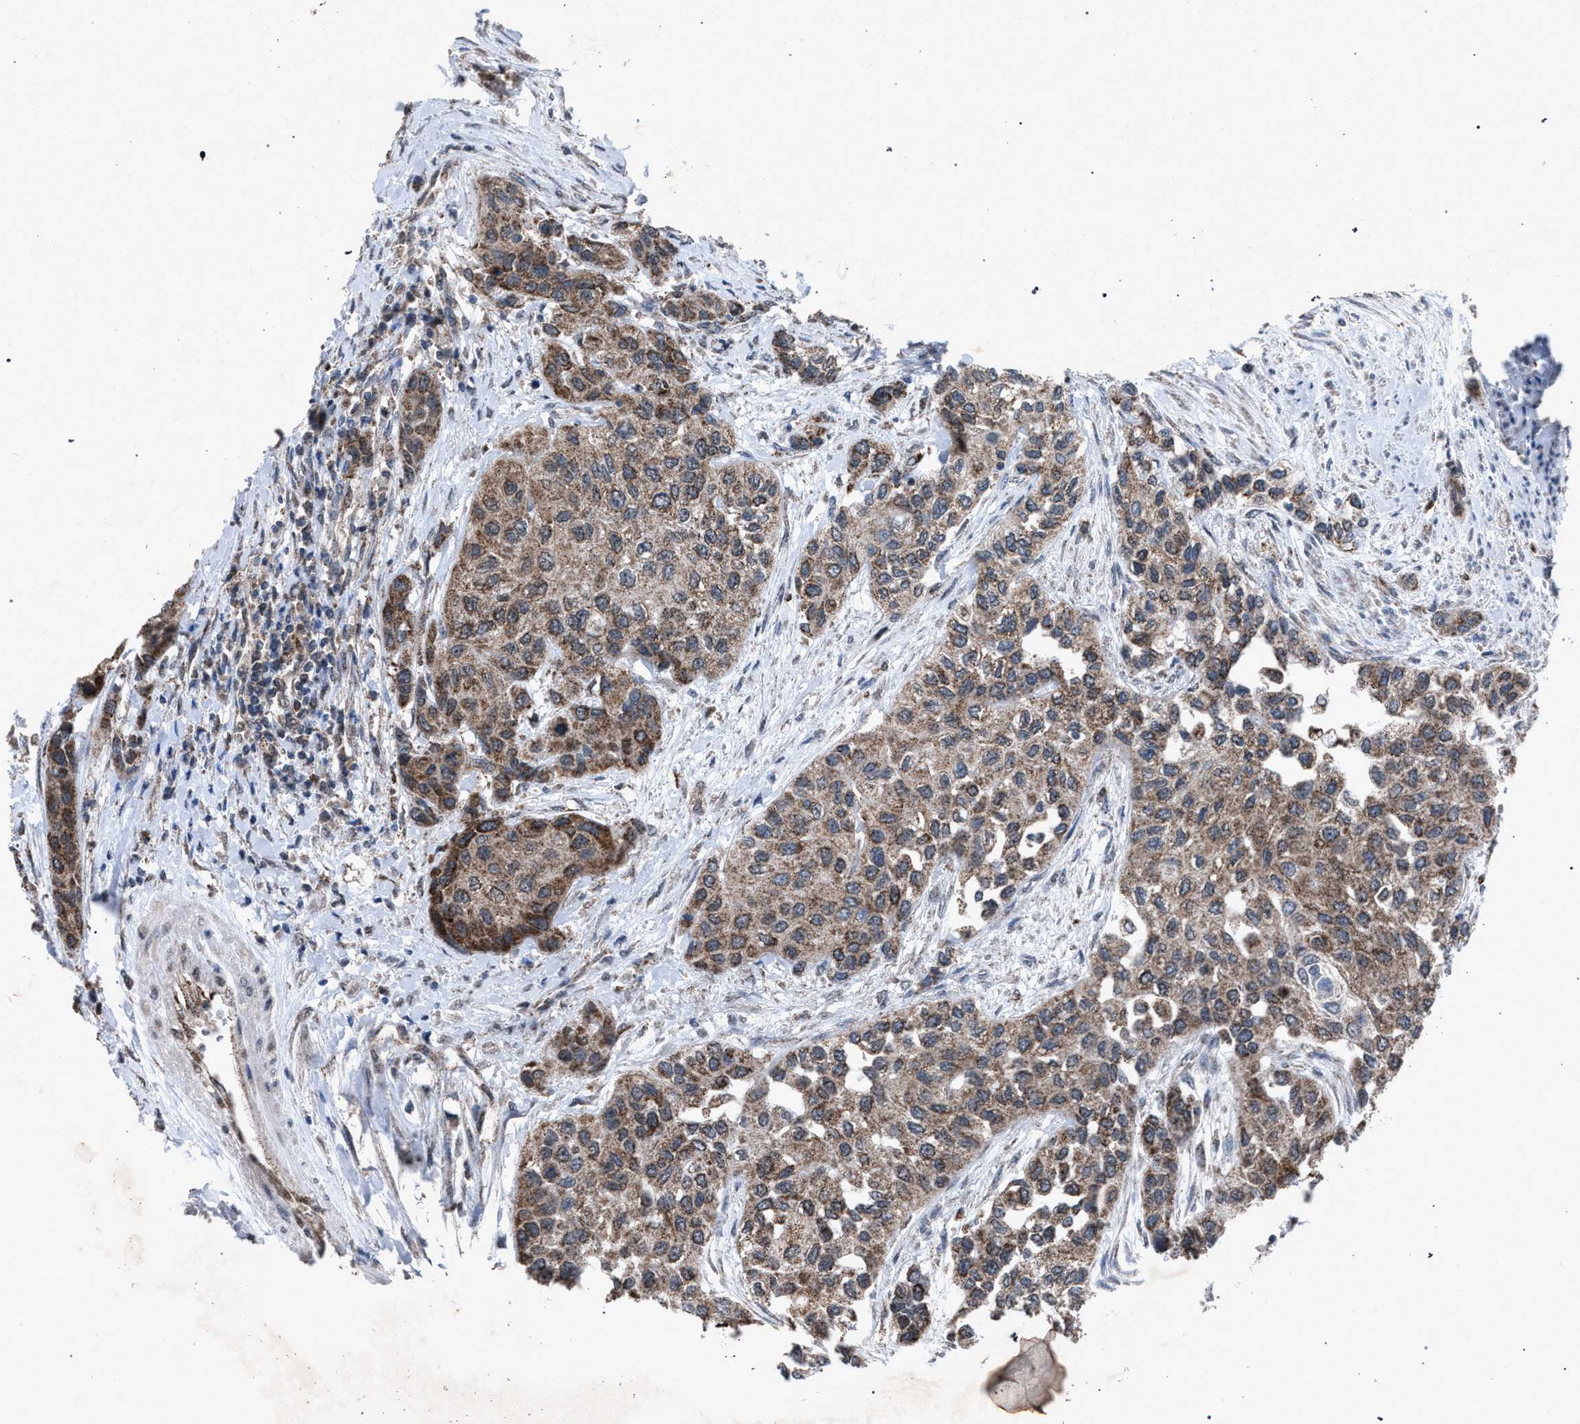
{"staining": {"intensity": "moderate", "quantity": ">75%", "location": "cytoplasmic/membranous"}, "tissue": "urothelial cancer", "cell_type": "Tumor cells", "image_type": "cancer", "snomed": [{"axis": "morphology", "description": "Urothelial carcinoma, High grade"}, {"axis": "topography", "description": "Urinary bladder"}], "caption": "Human urothelial cancer stained with a protein marker demonstrates moderate staining in tumor cells.", "gene": "HSD17B4", "patient": {"sex": "female", "age": 56}}